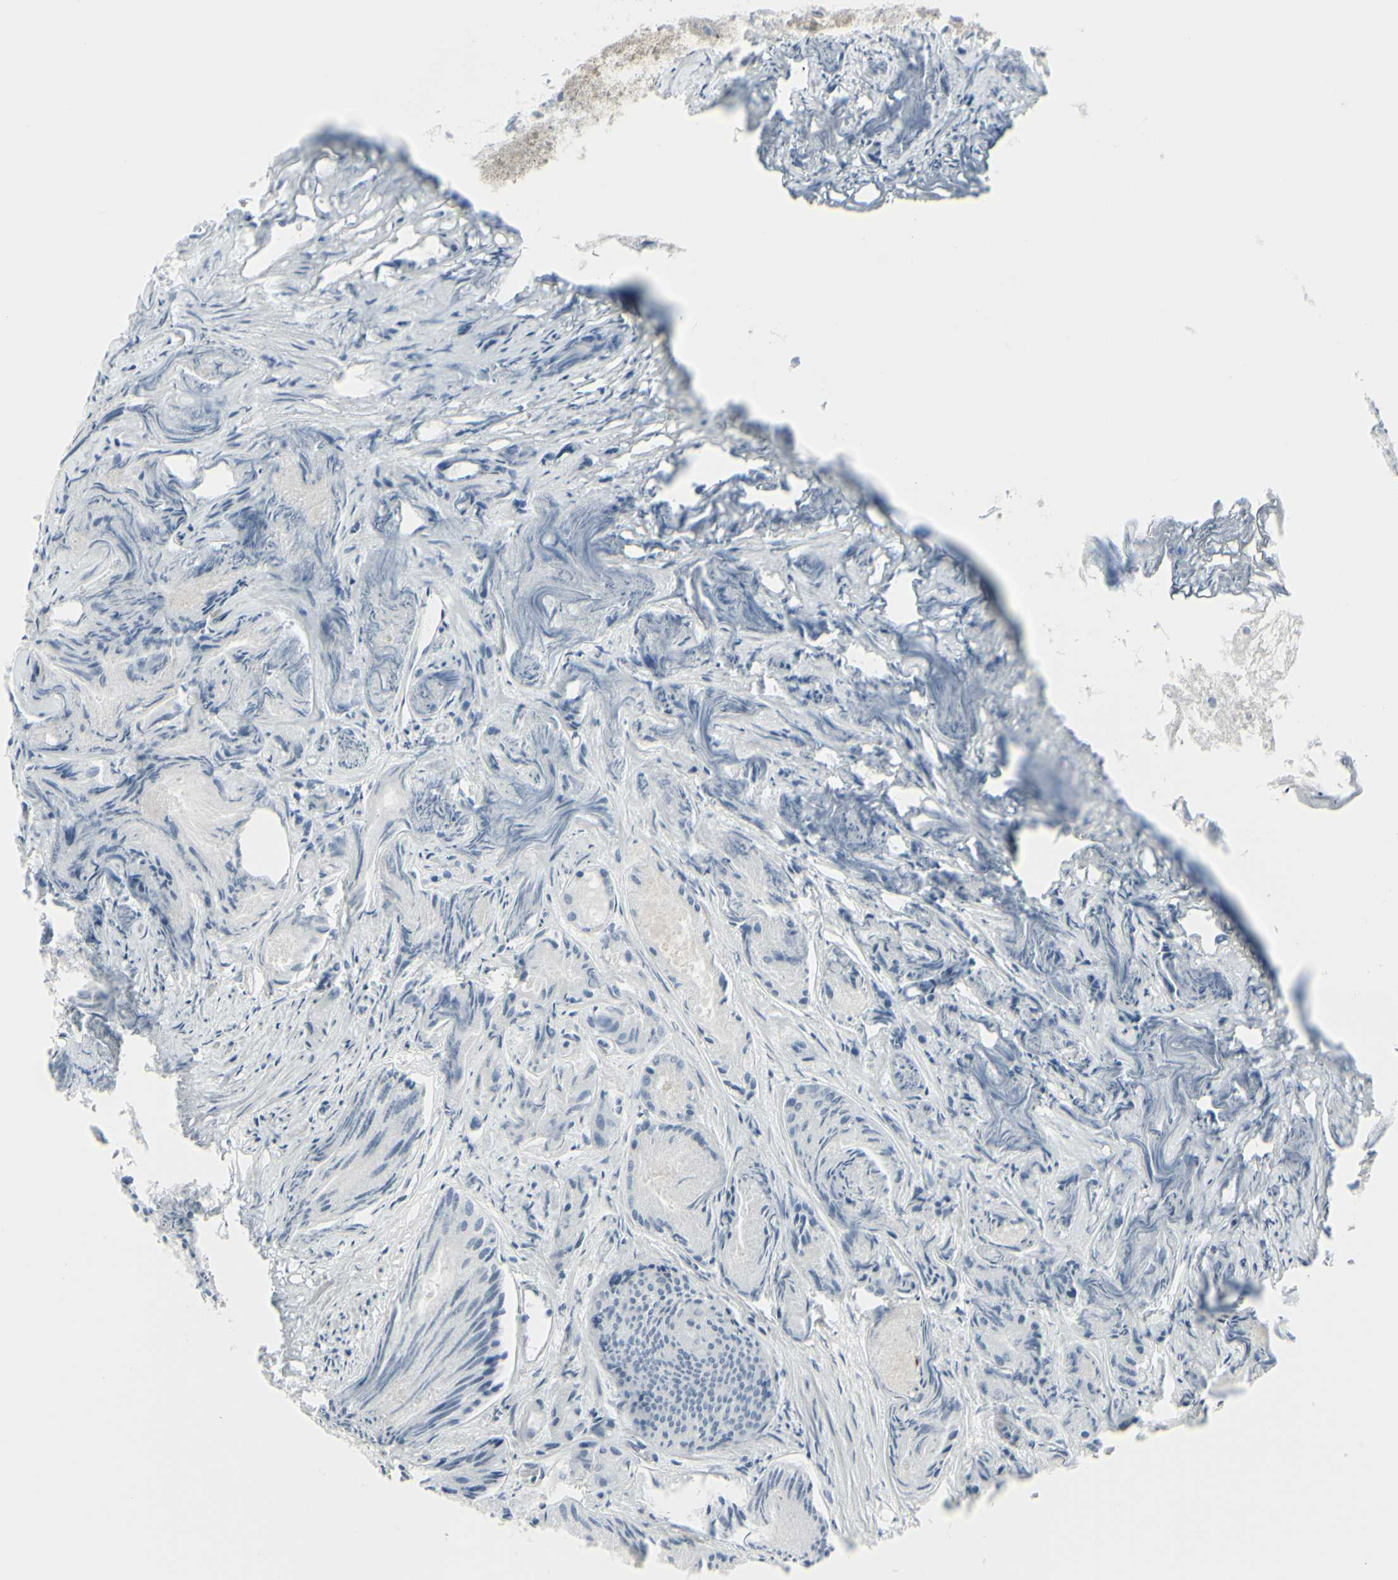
{"staining": {"intensity": "negative", "quantity": "none", "location": "none"}, "tissue": "prostate cancer", "cell_type": "Tumor cells", "image_type": "cancer", "snomed": [{"axis": "morphology", "description": "Adenocarcinoma, Low grade"}, {"axis": "topography", "description": "Prostate"}], "caption": "DAB (3,3'-diaminobenzidine) immunohistochemical staining of human low-grade adenocarcinoma (prostate) demonstrates no significant expression in tumor cells.", "gene": "GALNT6", "patient": {"sex": "male", "age": 72}}